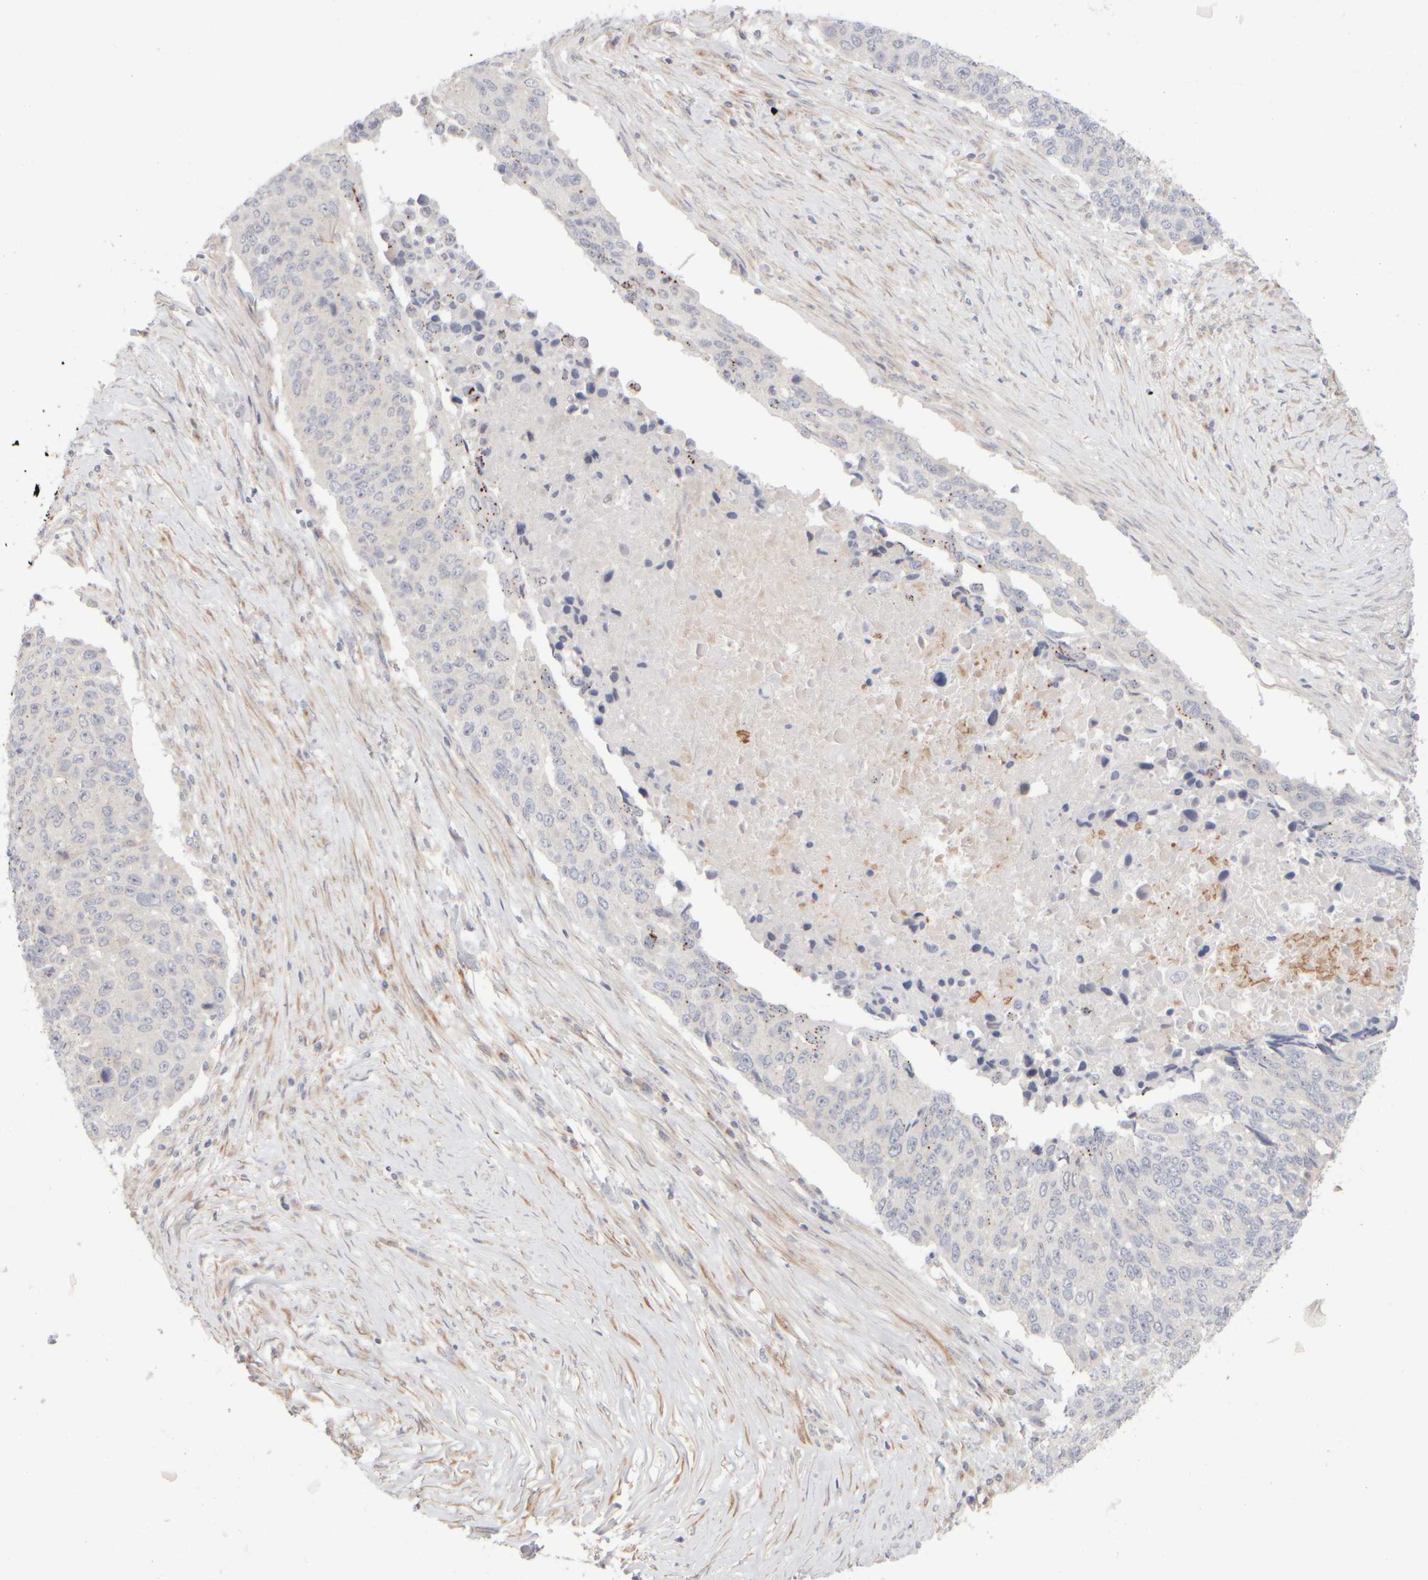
{"staining": {"intensity": "negative", "quantity": "none", "location": "none"}, "tissue": "lung cancer", "cell_type": "Tumor cells", "image_type": "cancer", "snomed": [{"axis": "morphology", "description": "Squamous cell carcinoma, NOS"}, {"axis": "topography", "description": "Lung"}], "caption": "The photomicrograph demonstrates no significant positivity in tumor cells of lung squamous cell carcinoma.", "gene": "GOPC", "patient": {"sex": "male", "age": 66}}